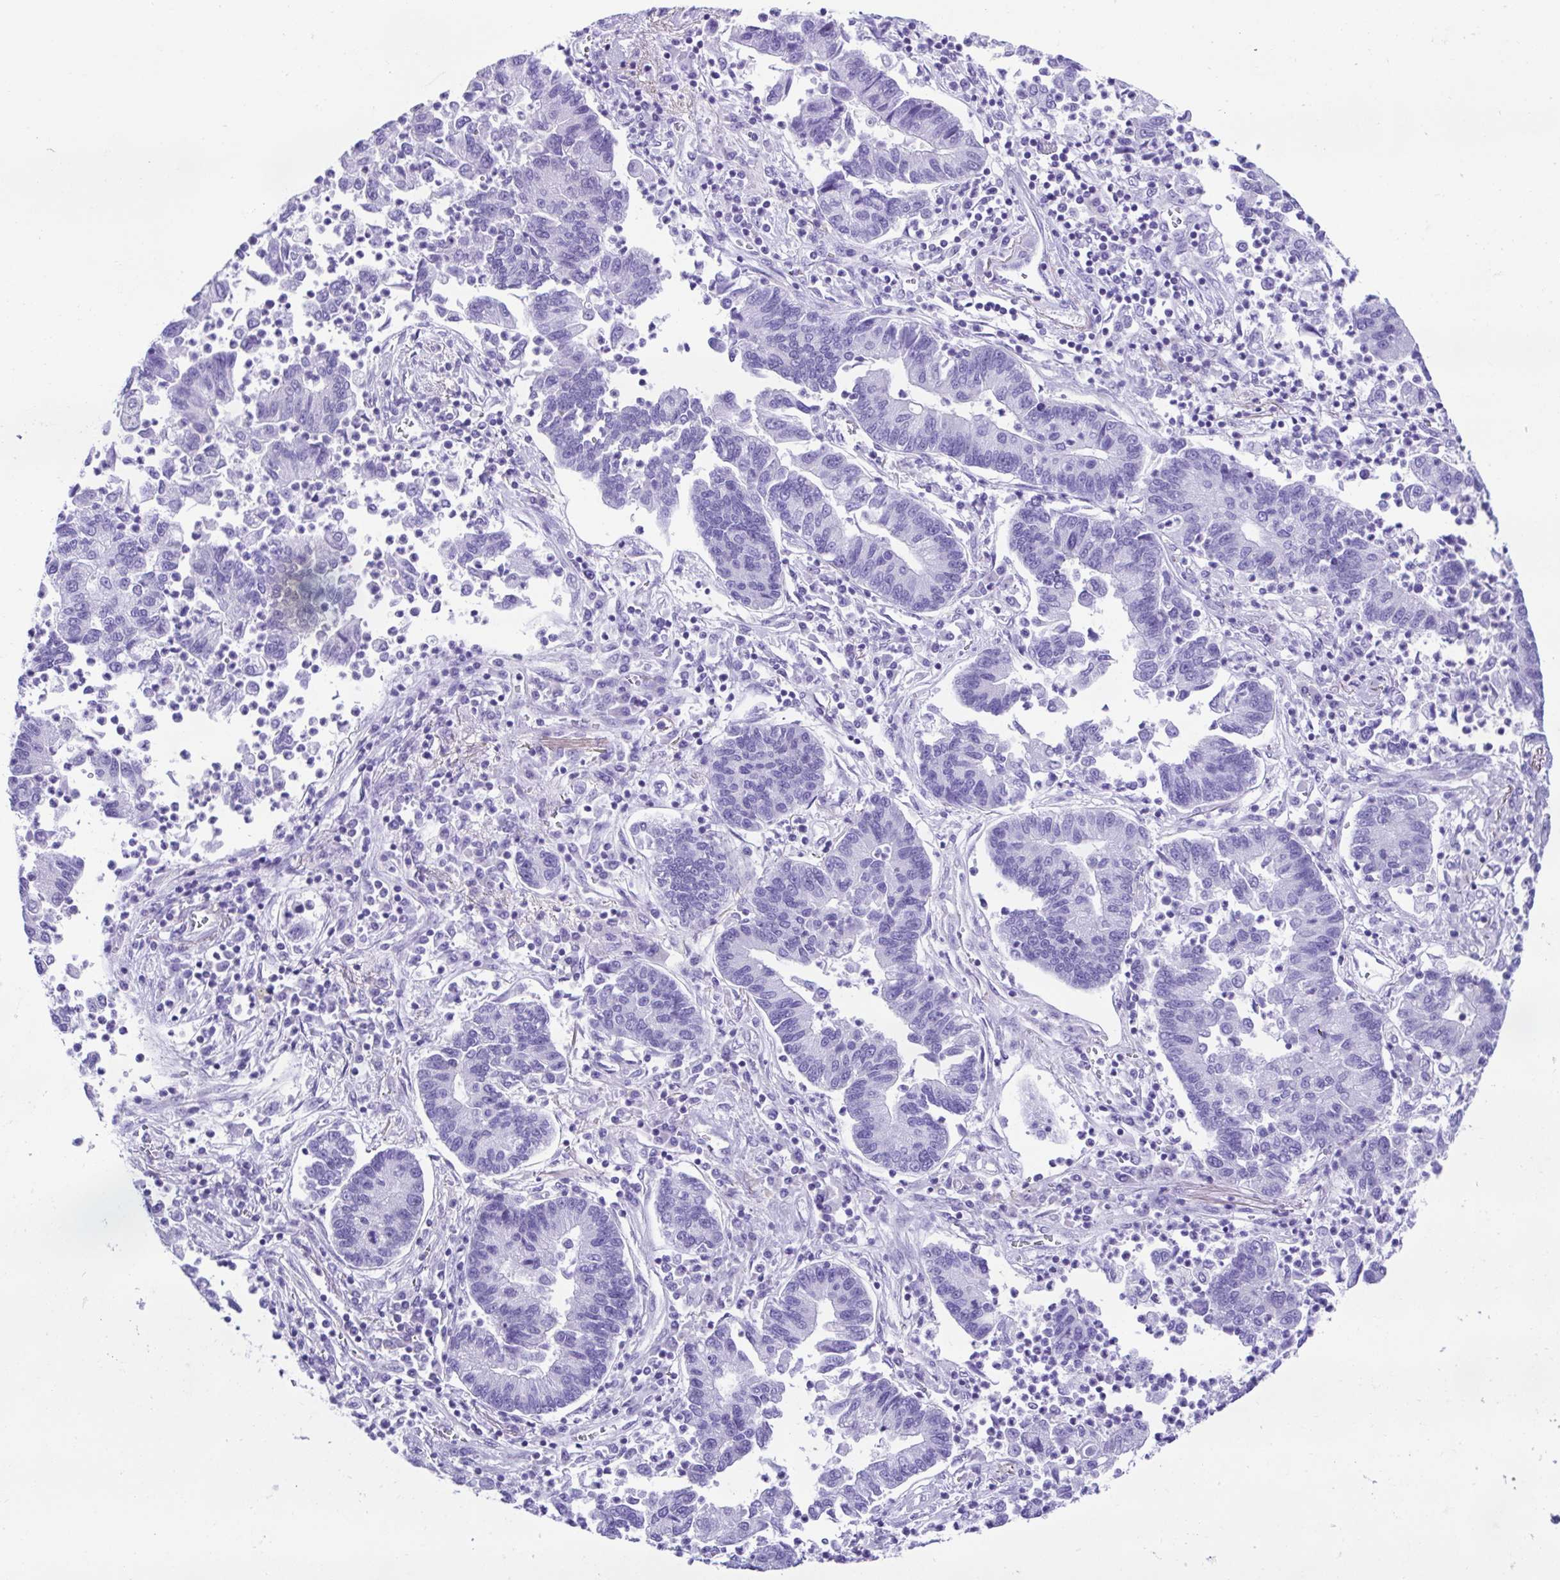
{"staining": {"intensity": "negative", "quantity": "none", "location": "none"}, "tissue": "lung cancer", "cell_type": "Tumor cells", "image_type": "cancer", "snomed": [{"axis": "morphology", "description": "Adenocarcinoma, NOS"}, {"axis": "topography", "description": "Lung"}], "caption": "Histopathology image shows no significant protein staining in tumor cells of lung adenocarcinoma.", "gene": "ACTRT3", "patient": {"sex": "female", "age": 57}}